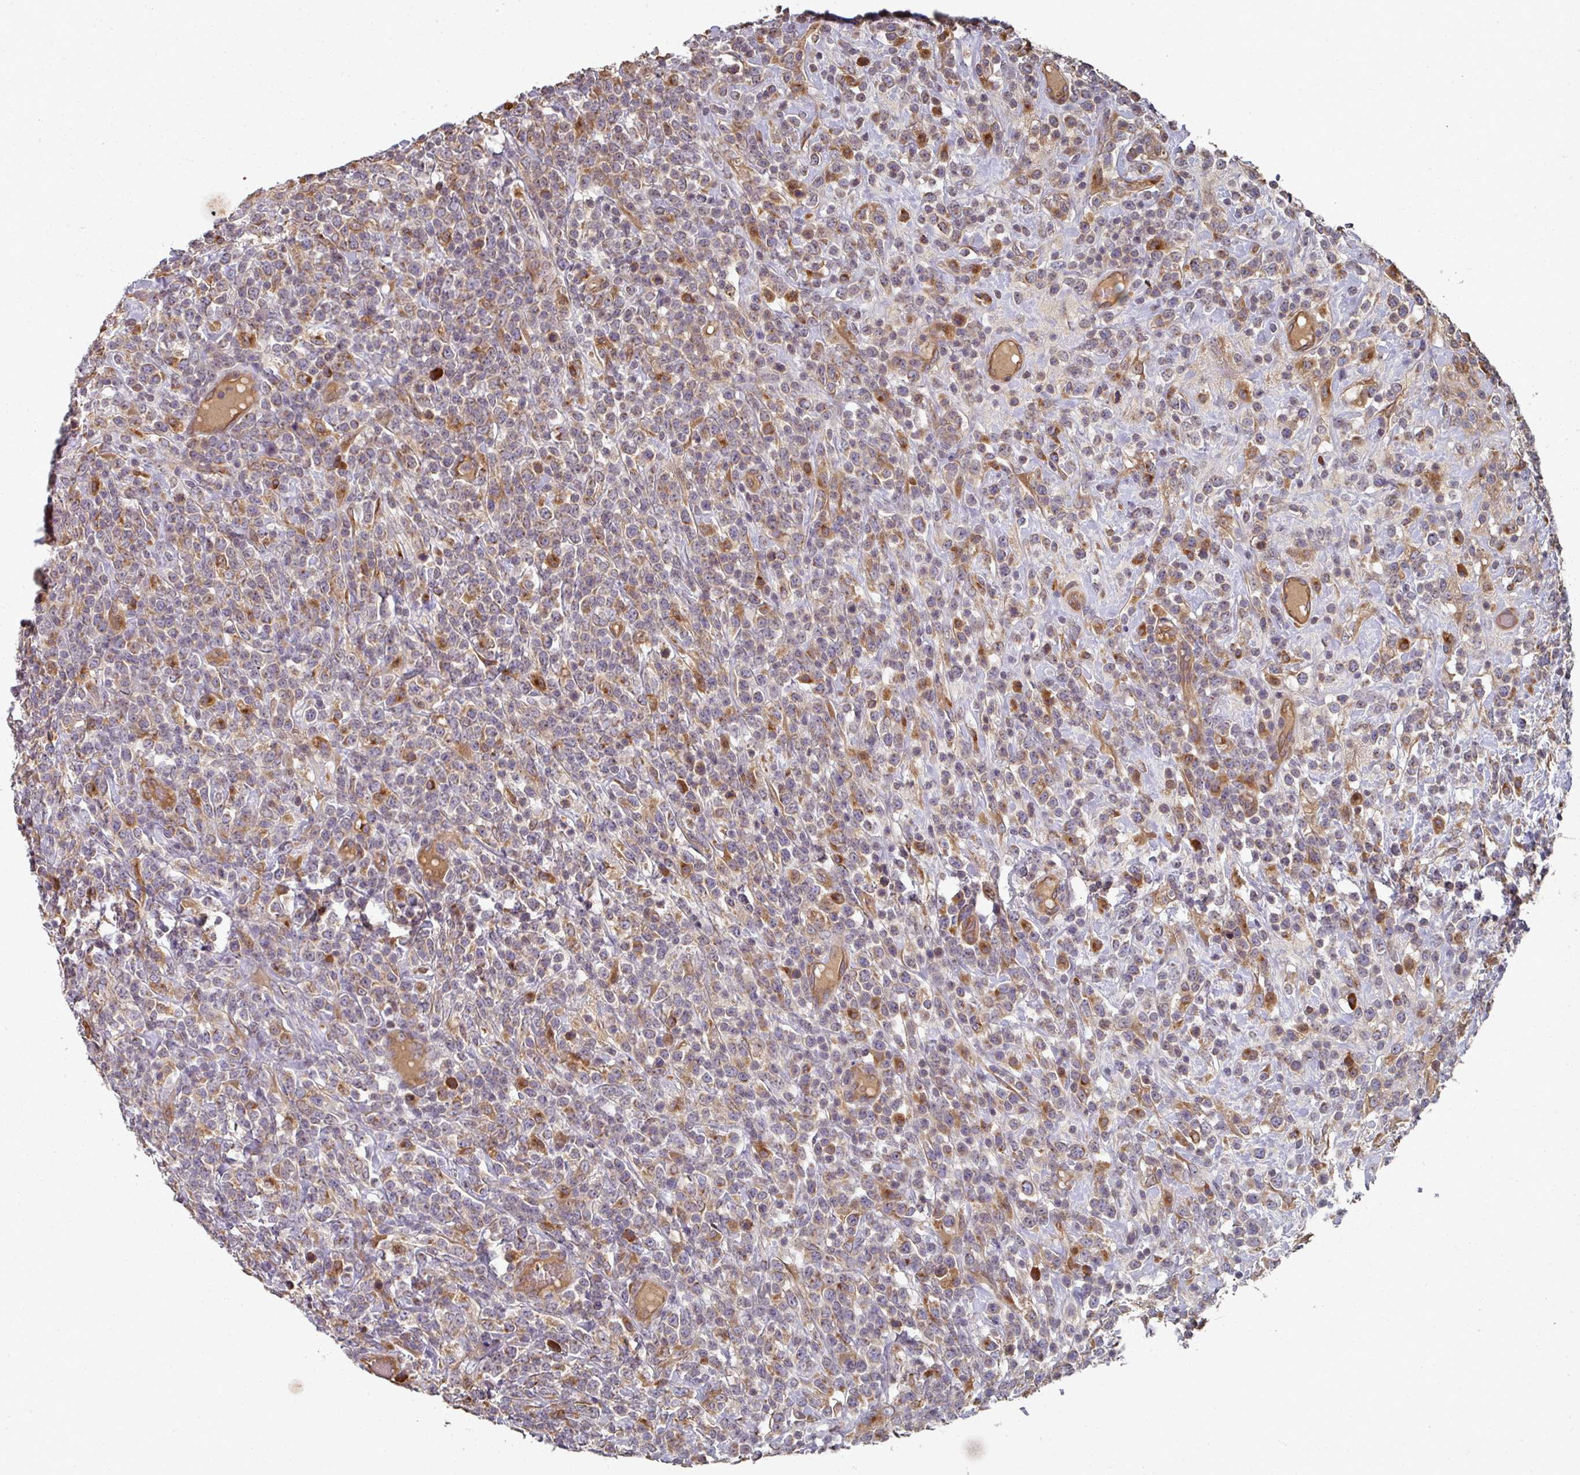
{"staining": {"intensity": "weak", "quantity": "<25%", "location": "cytoplasmic/membranous"}, "tissue": "lymphoma", "cell_type": "Tumor cells", "image_type": "cancer", "snomed": [{"axis": "morphology", "description": "Malignant lymphoma, non-Hodgkin's type, High grade"}, {"axis": "topography", "description": "Colon"}], "caption": "High power microscopy image of an immunohistochemistry histopathology image of lymphoma, revealing no significant staining in tumor cells.", "gene": "EDEM2", "patient": {"sex": "female", "age": 53}}